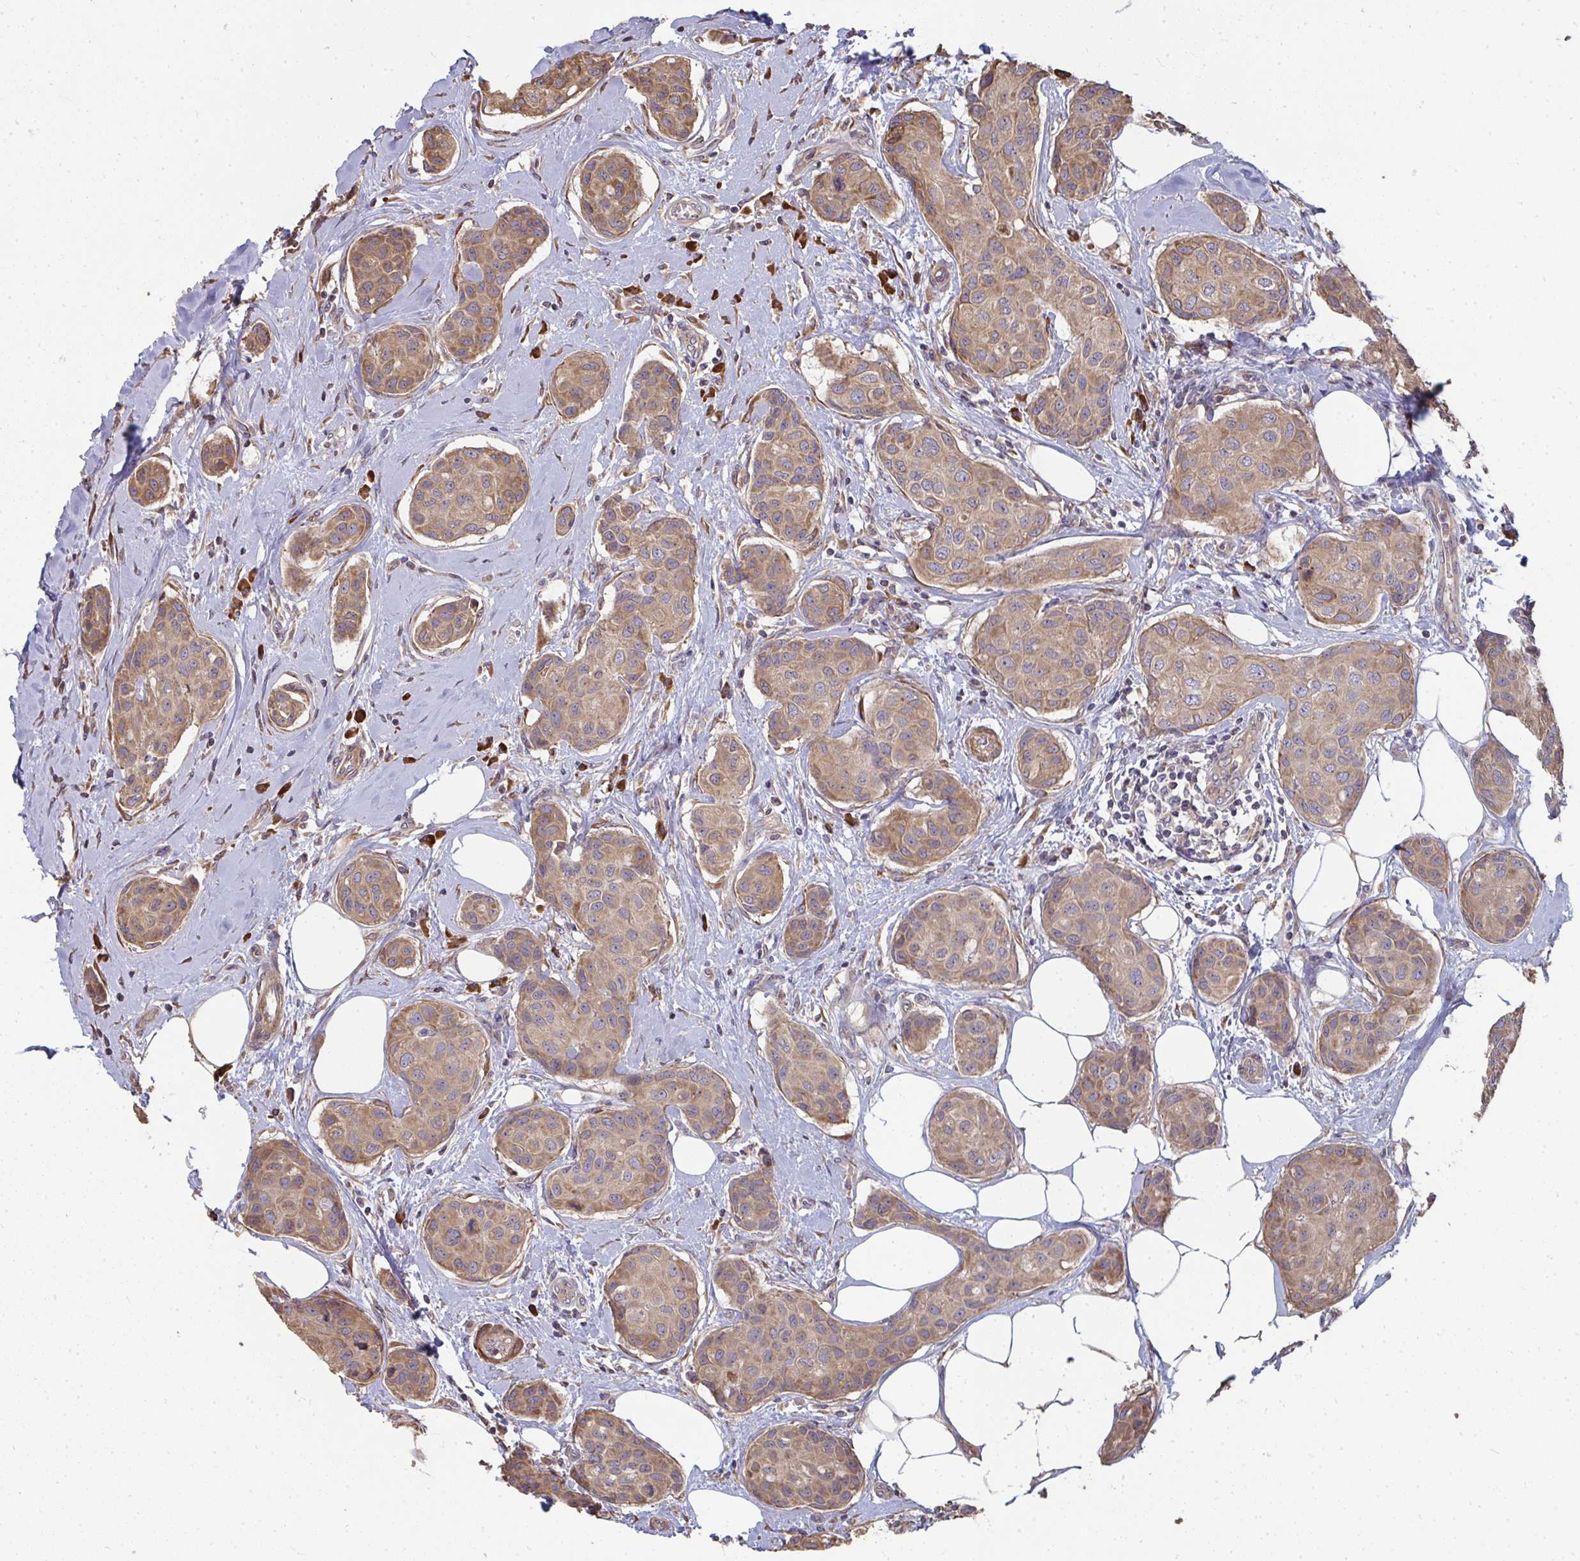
{"staining": {"intensity": "moderate", "quantity": ">75%", "location": "cytoplasmic/membranous"}, "tissue": "breast cancer", "cell_type": "Tumor cells", "image_type": "cancer", "snomed": [{"axis": "morphology", "description": "Duct carcinoma"}, {"axis": "topography", "description": "Breast"}, {"axis": "topography", "description": "Lymph node"}], "caption": "IHC of human breast cancer (invasive ductal carcinoma) shows medium levels of moderate cytoplasmic/membranous staining in about >75% of tumor cells.", "gene": "ZFYVE28", "patient": {"sex": "female", "age": 80}}